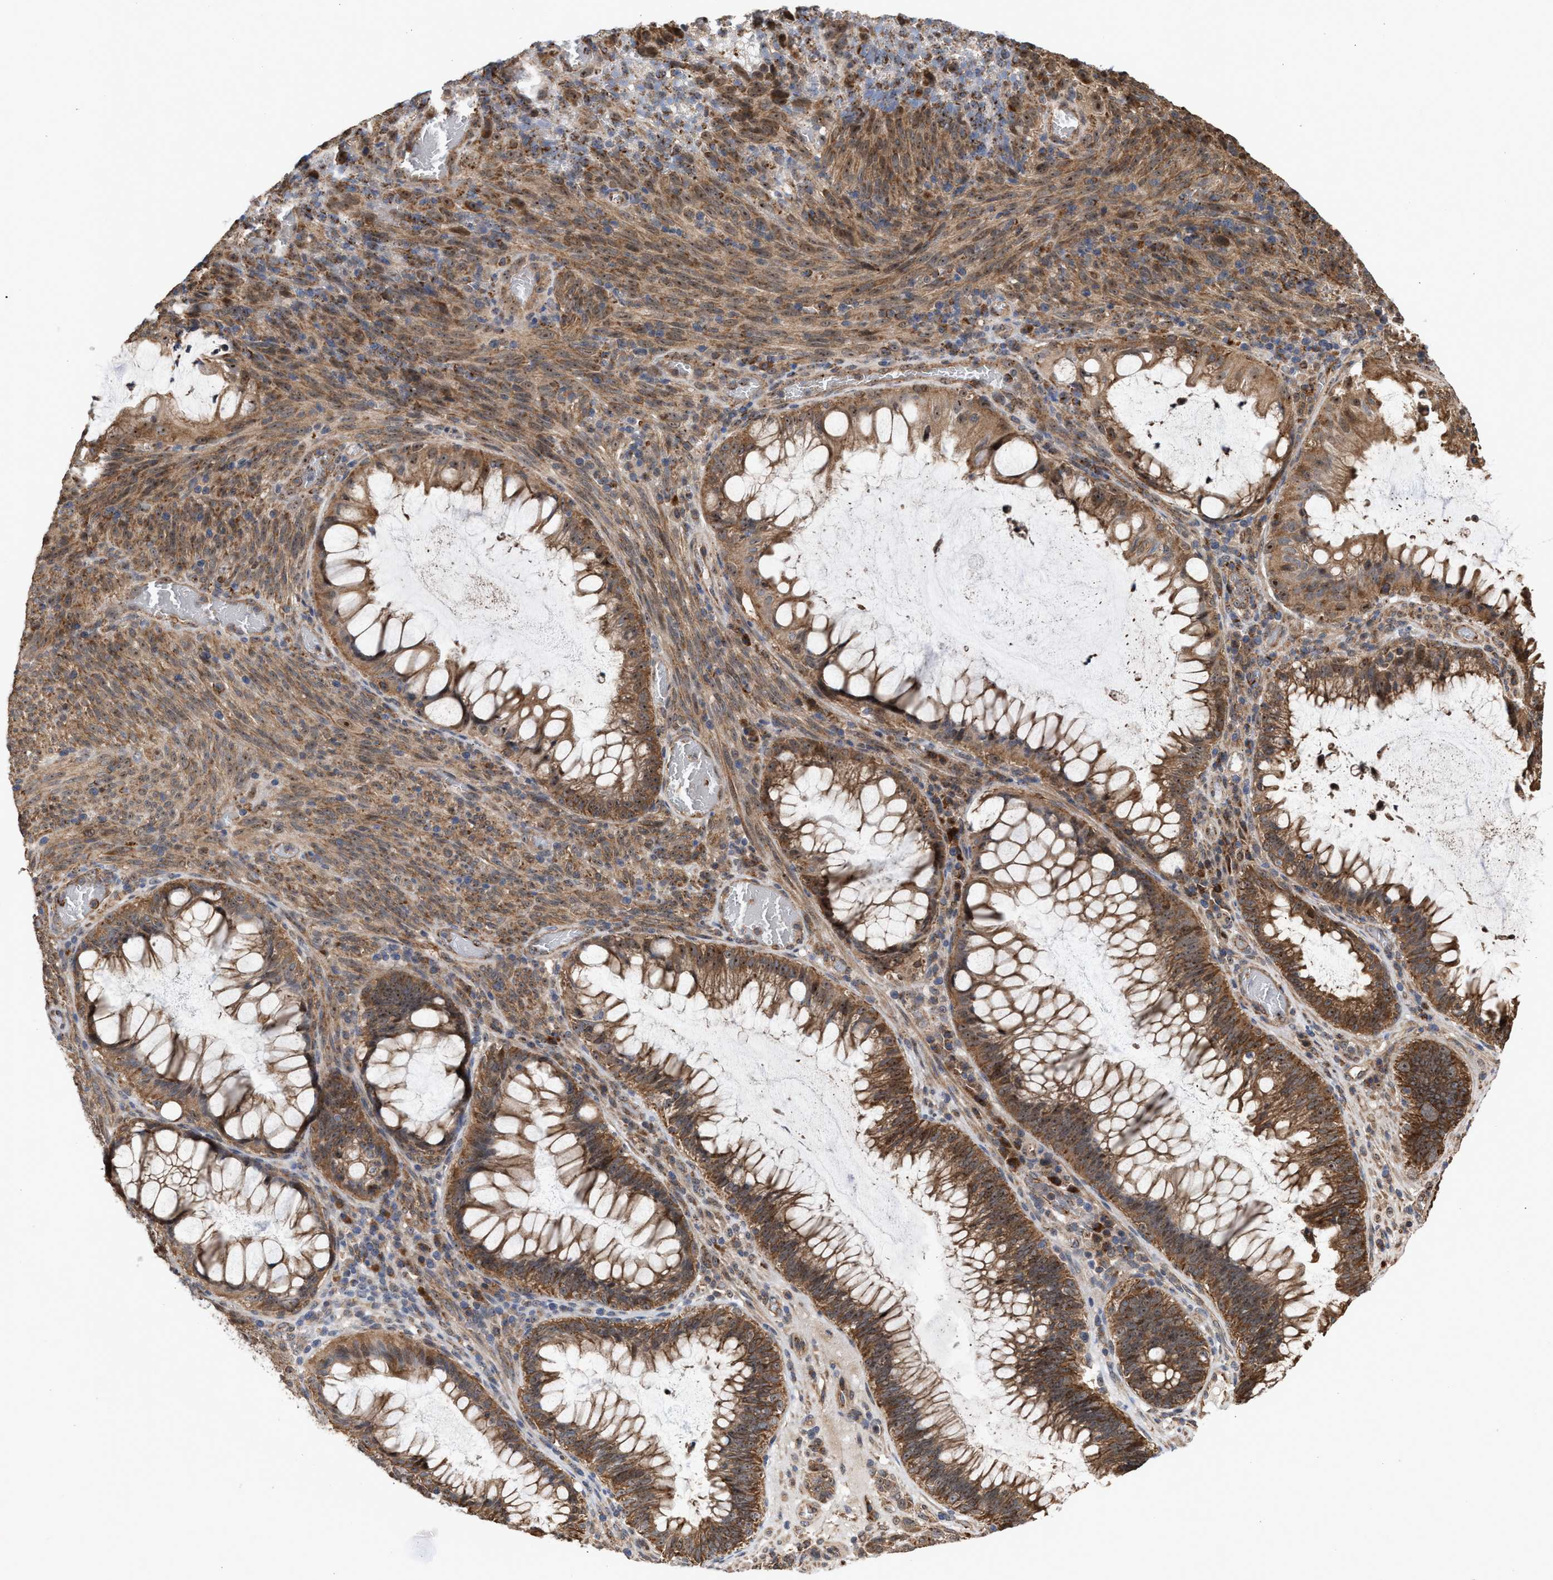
{"staining": {"intensity": "moderate", "quantity": ">75%", "location": "cytoplasmic/membranous,nuclear"}, "tissue": "melanoma", "cell_type": "Tumor cells", "image_type": "cancer", "snomed": [{"axis": "morphology", "description": "Malignant melanoma, NOS"}, {"axis": "topography", "description": "Rectum"}], "caption": "This image demonstrates immunohistochemistry staining of malignant melanoma, with medium moderate cytoplasmic/membranous and nuclear staining in approximately >75% of tumor cells.", "gene": "EXOSC2", "patient": {"sex": "female", "age": 81}}